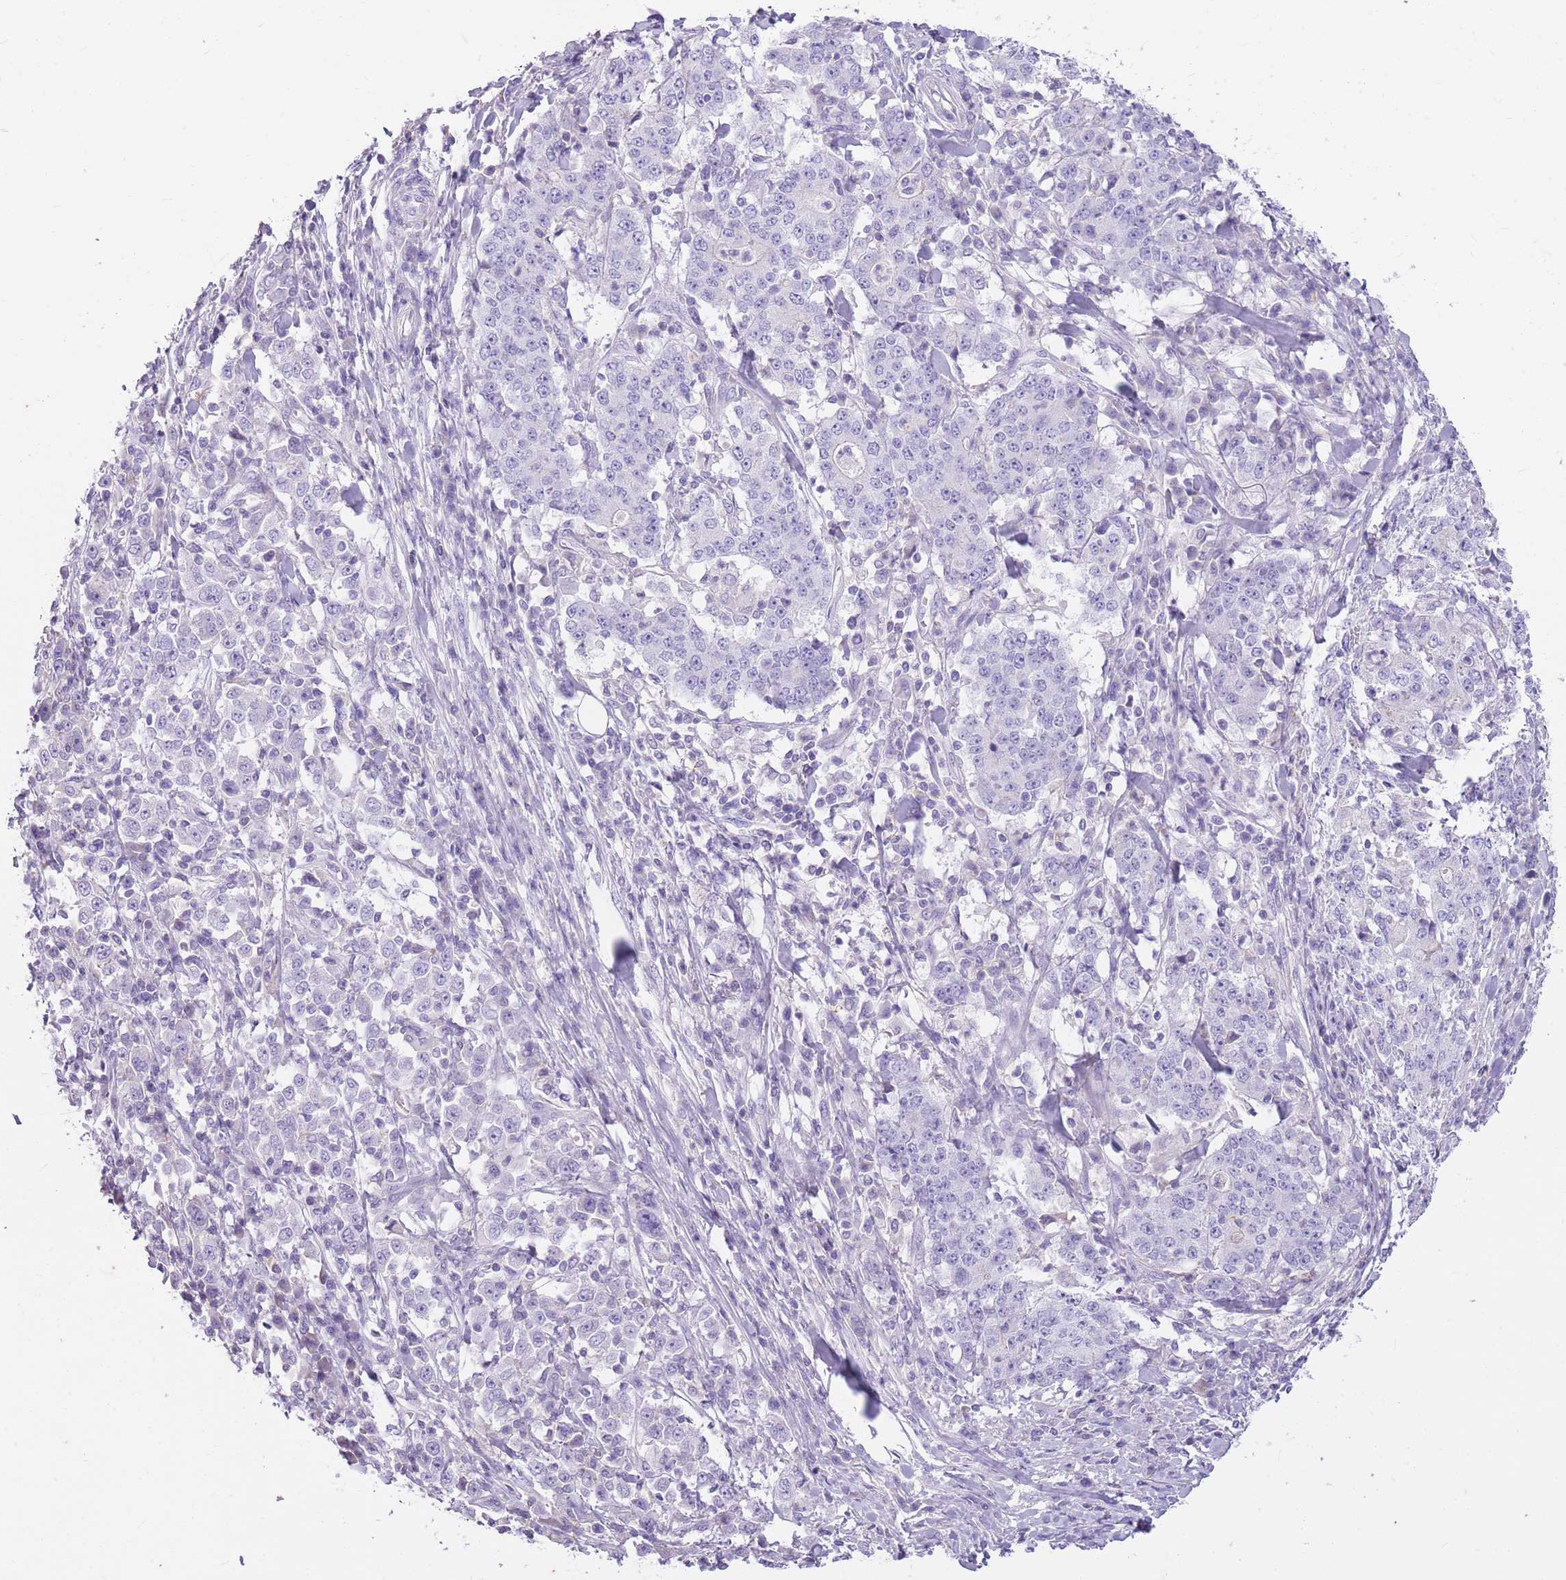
{"staining": {"intensity": "negative", "quantity": "none", "location": "none"}, "tissue": "stomach cancer", "cell_type": "Tumor cells", "image_type": "cancer", "snomed": [{"axis": "morphology", "description": "Normal tissue, NOS"}, {"axis": "morphology", "description": "Adenocarcinoma, NOS"}, {"axis": "topography", "description": "Stomach, upper"}, {"axis": "topography", "description": "Stomach"}], "caption": "High power microscopy histopathology image of an IHC image of stomach cancer, revealing no significant positivity in tumor cells.", "gene": "CNPPD1", "patient": {"sex": "male", "age": 59}}